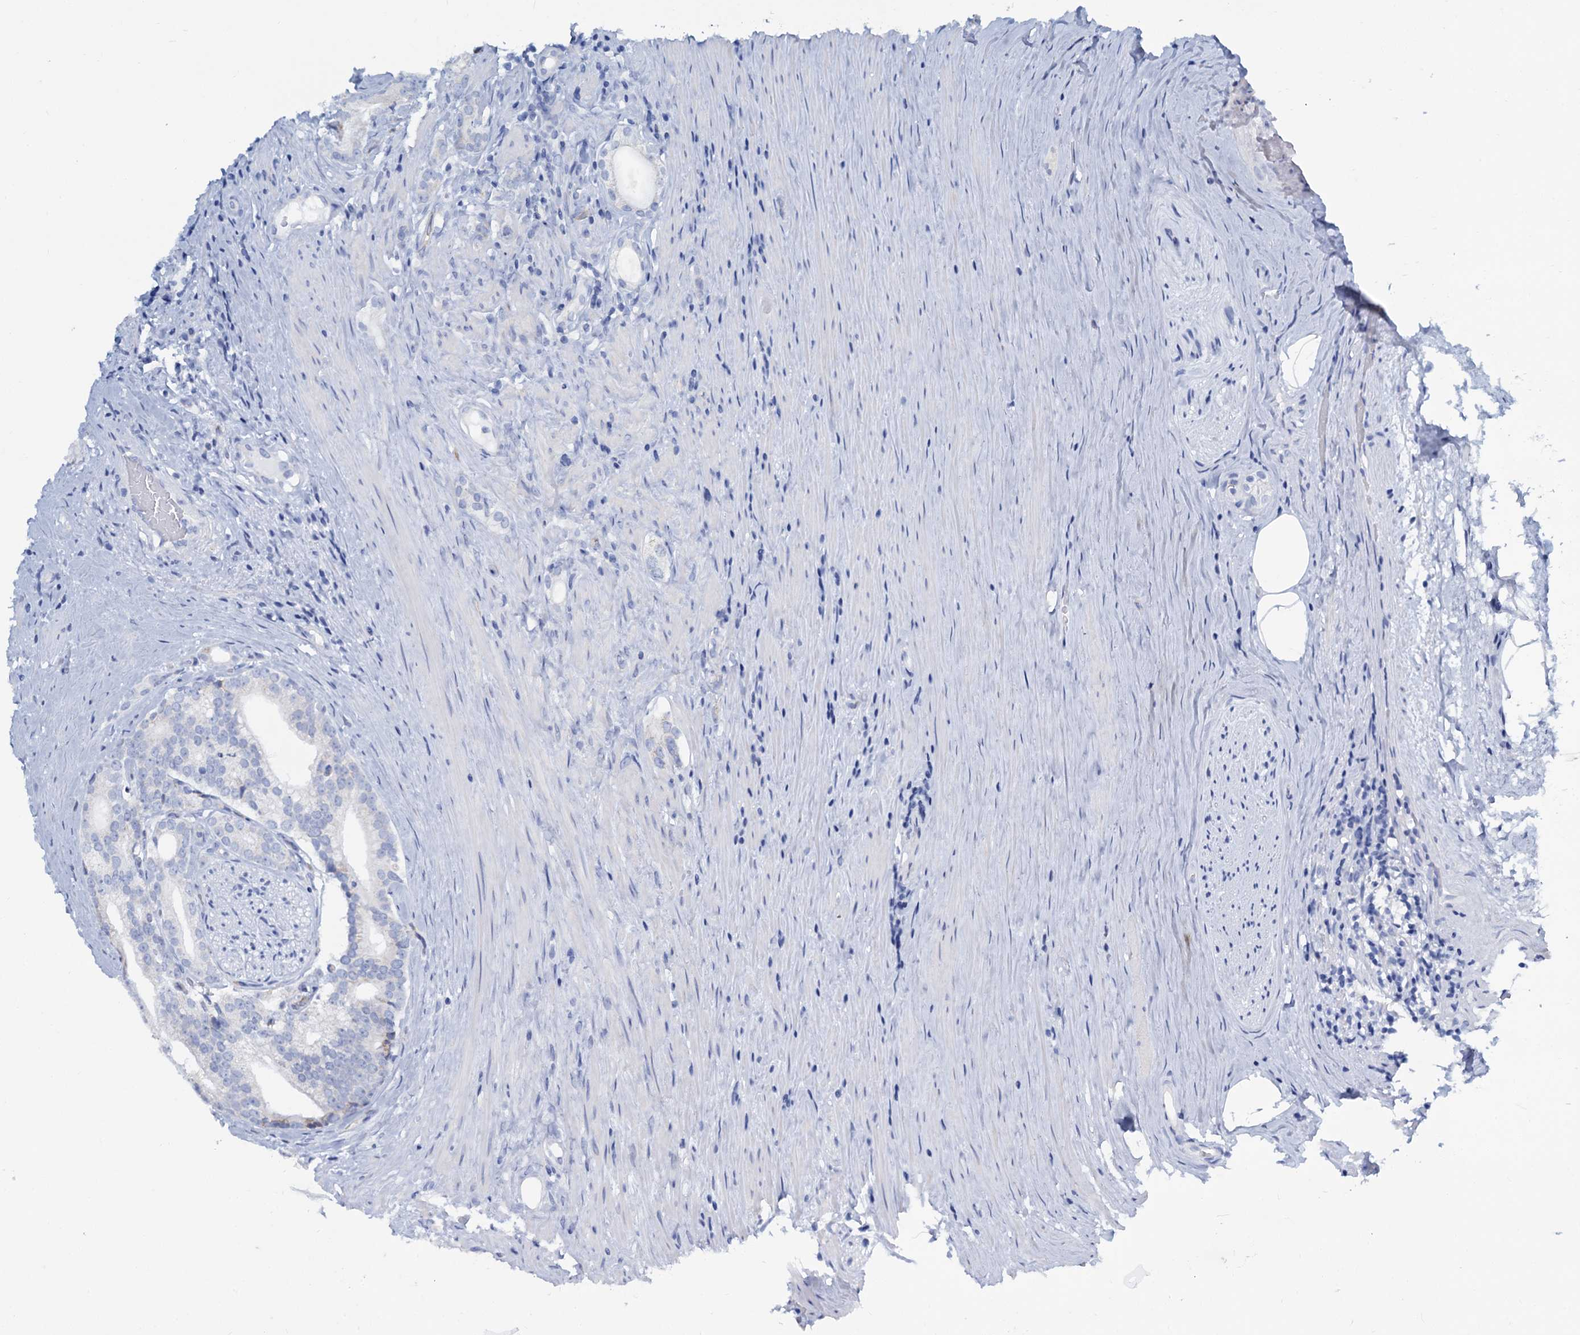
{"staining": {"intensity": "negative", "quantity": "none", "location": "none"}, "tissue": "prostate cancer", "cell_type": "Tumor cells", "image_type": "cancer", "snomed": [{"axis": "morphology", "description": "Adenocarcinoma, Low grade"}, {"axis": "topography", "description": "Prostate"}], "caption": "Immunohistochemistry (IHC) of human prostate cancer (adenocarcinoma (low-grade)) demonstrates no positivity in tumor cells.", "gene": "SLC1A3", "patient": {"sex": "male", "age": 71}}